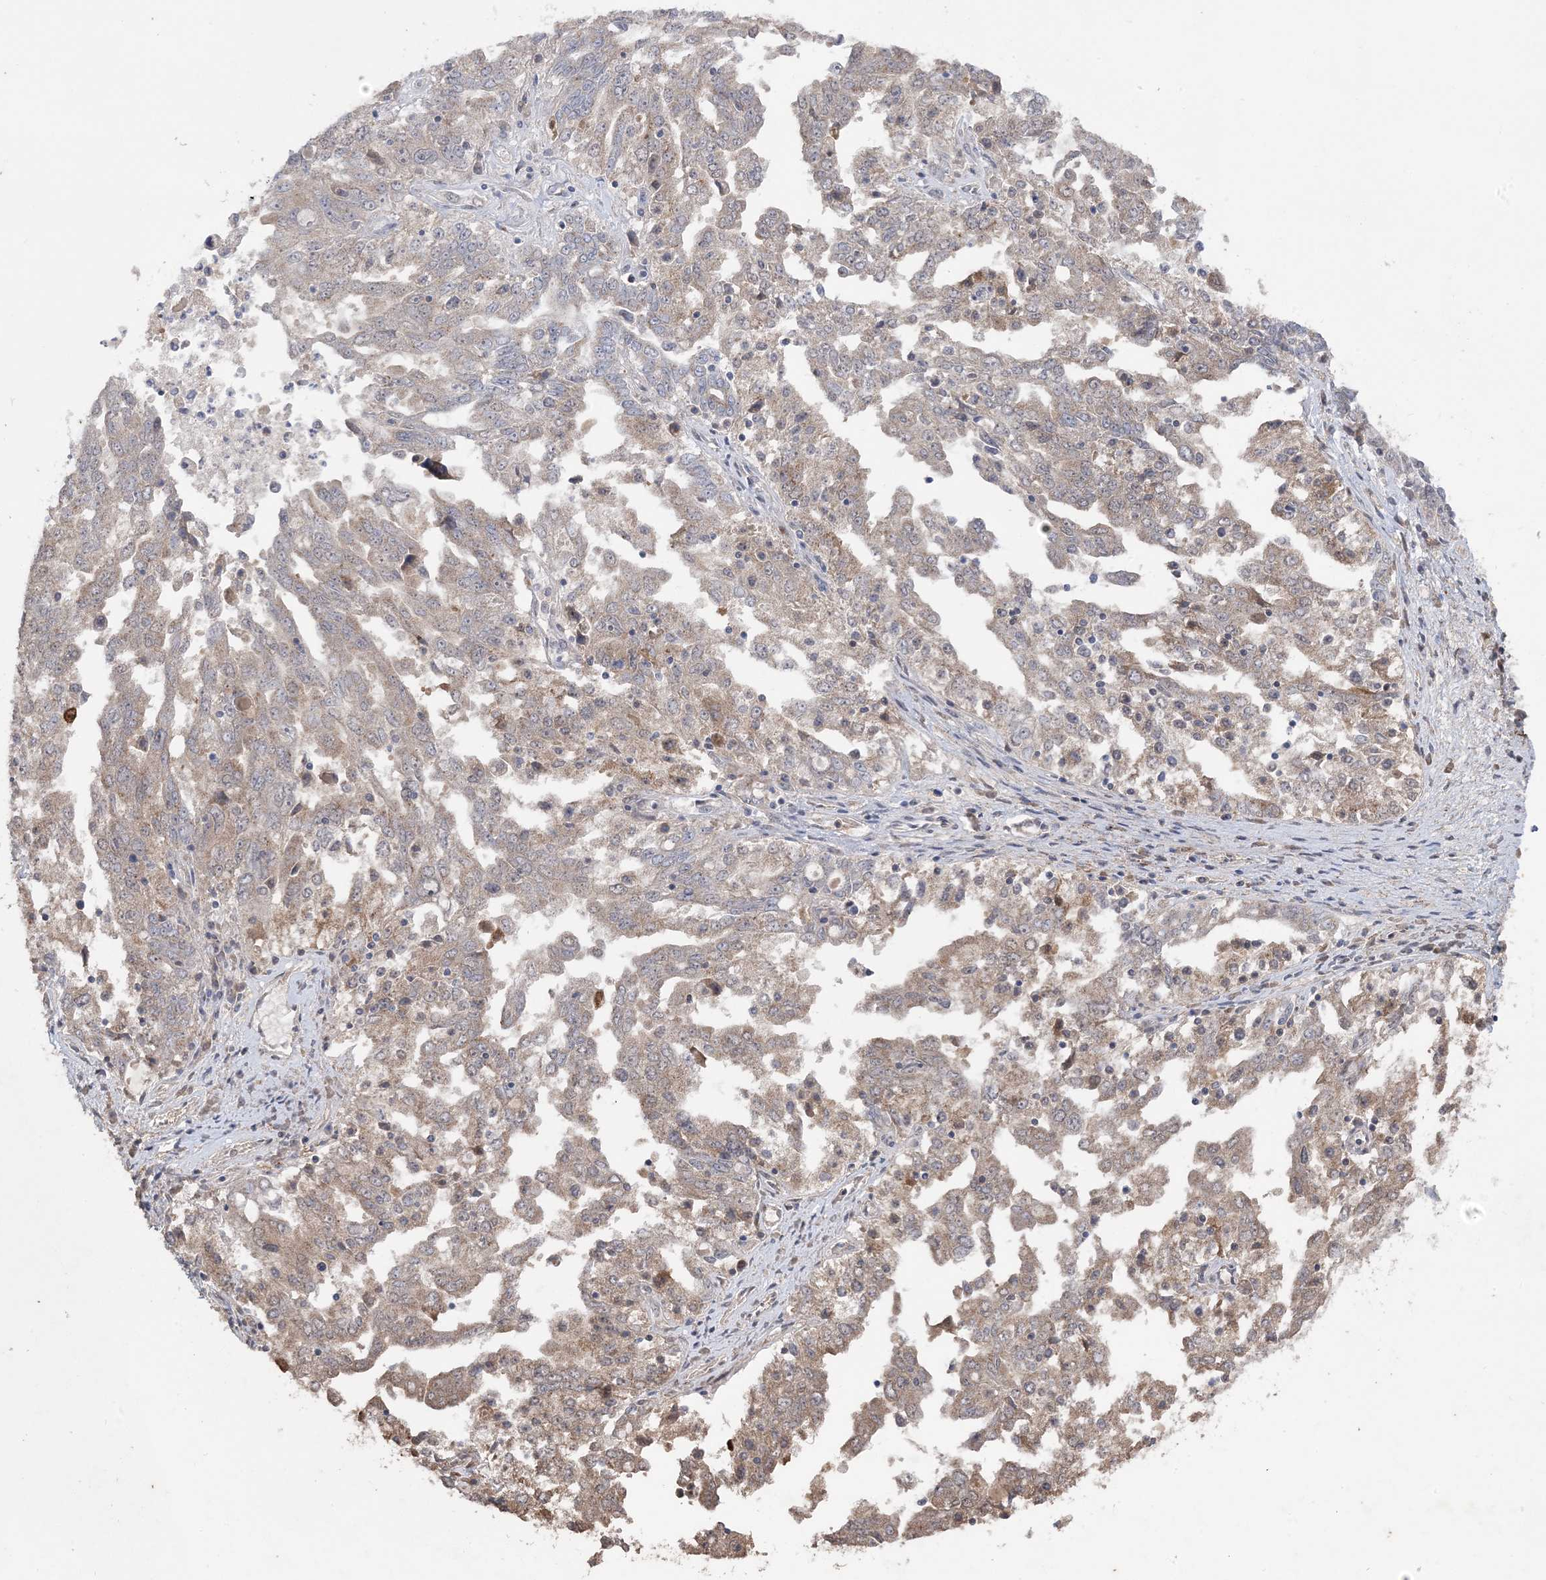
{"staining": {"intensity": "weak", "quantity": "25%-75%", "location": "cytoplasmic/membranous"}, "tissue": "ovarian cancer", "cell_type": "Tumor cells", "image_type": "cancer", "snomed": [{"axis": "morphology", "description": "Carcinoma, endometroid"}, {"axis": "topography", "description": "Ovary"}], "caption": "Weak cytoplasmic/membranous positivity is seen in about 25%-75% of tumor cells in ovarian cancer. The protein is shown in brown color, while the nuclei are stained blue.", "gene": "XRN1", "patient": {"sex": "female", "age": 62}}